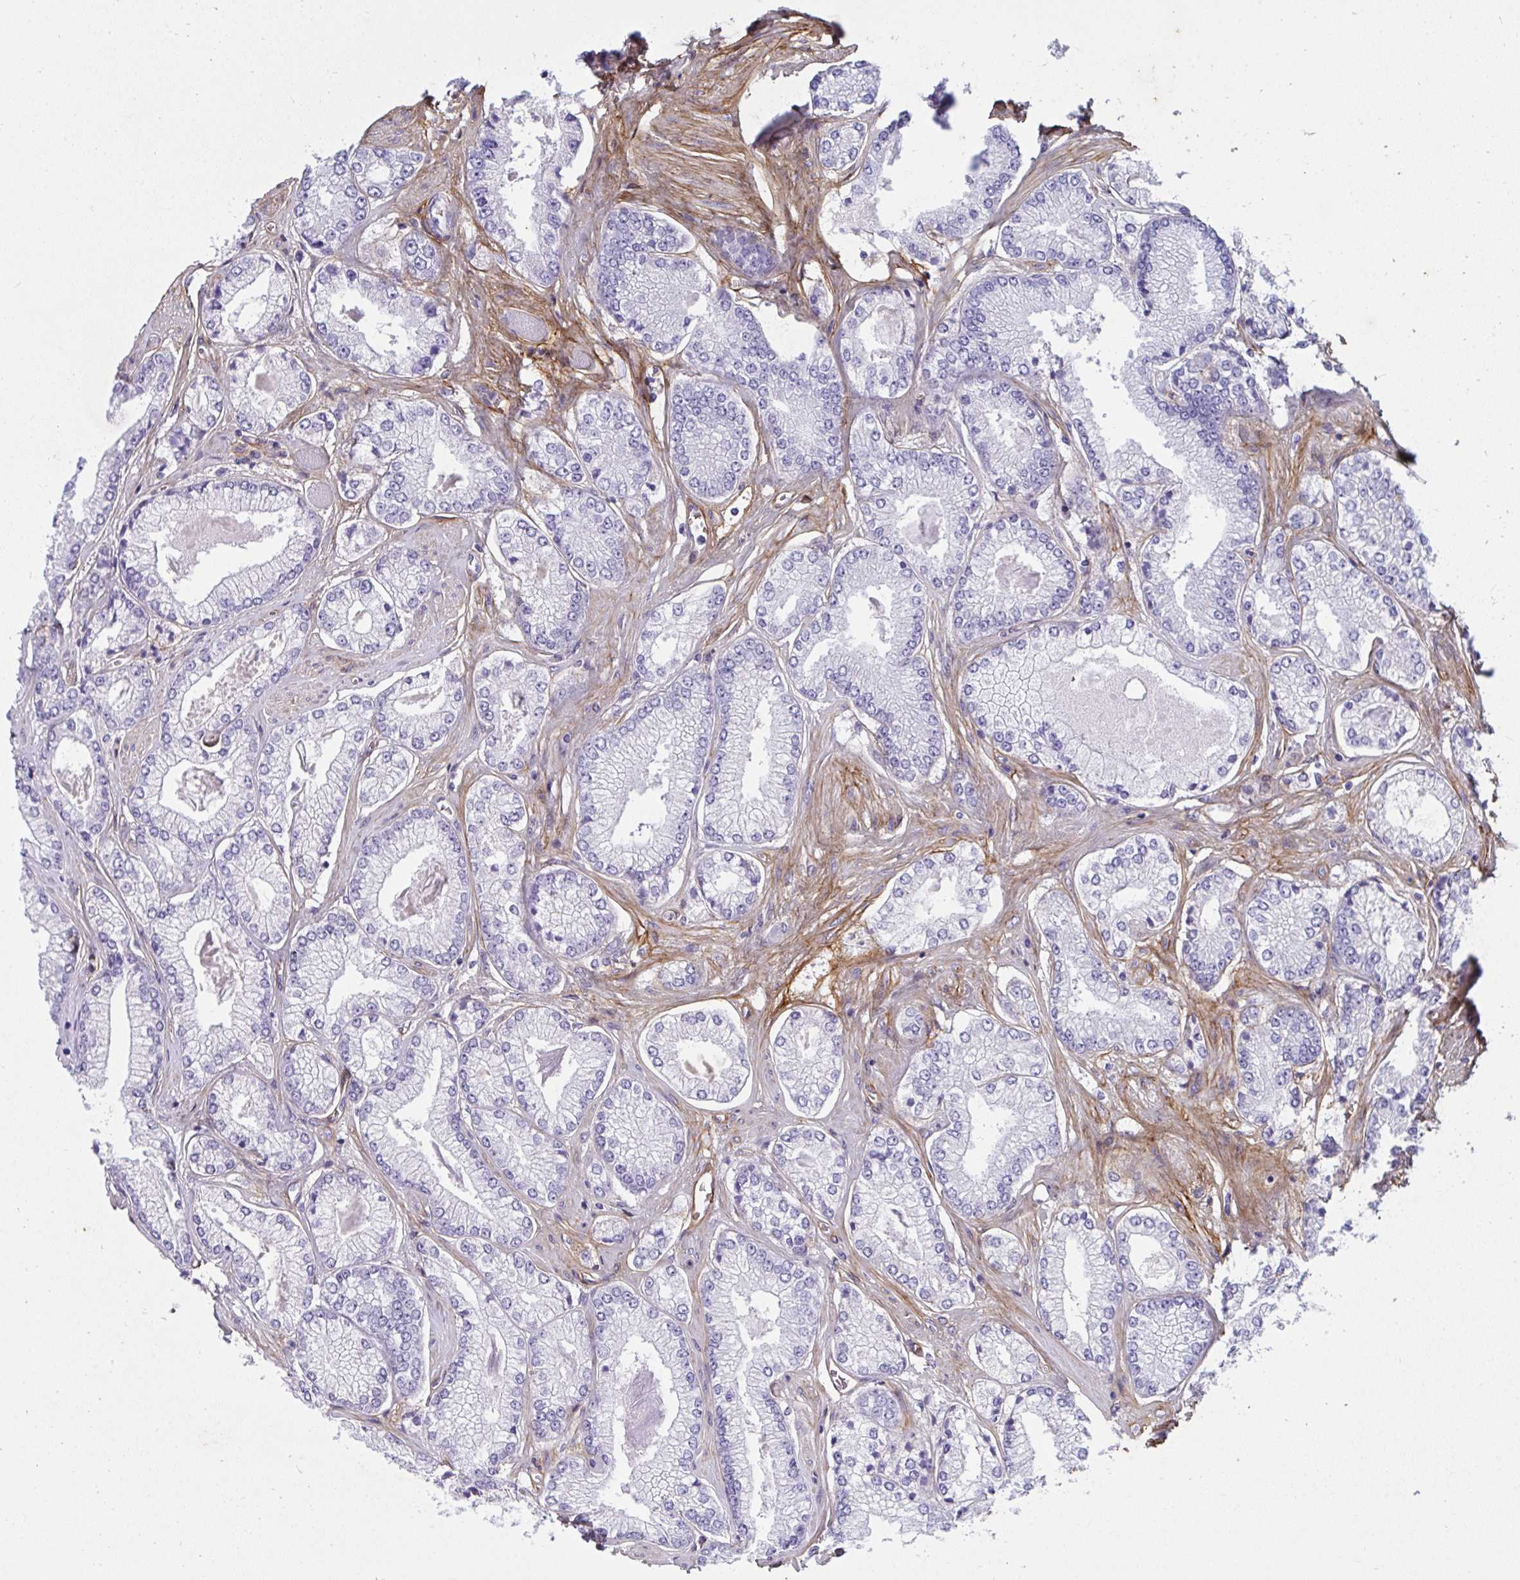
{"staining": {"intensity": "negative", "quantity": "none", "location": "none"}, "tissue": "prostate cancer", "cell_type": "Tumor cells", "image_type": "cancer", "snomed": [{"axis": "morphology", "description": "Adenocarcinoma, Low grade"}, {"axis": "topography", "description": "Prostate"}], "caption": "Histopathology image shows no protein expression in tumor cells of prostate cancer tissue.", "gene": "LHFPL6", "patient": {"sex": "male", "age": 67}}